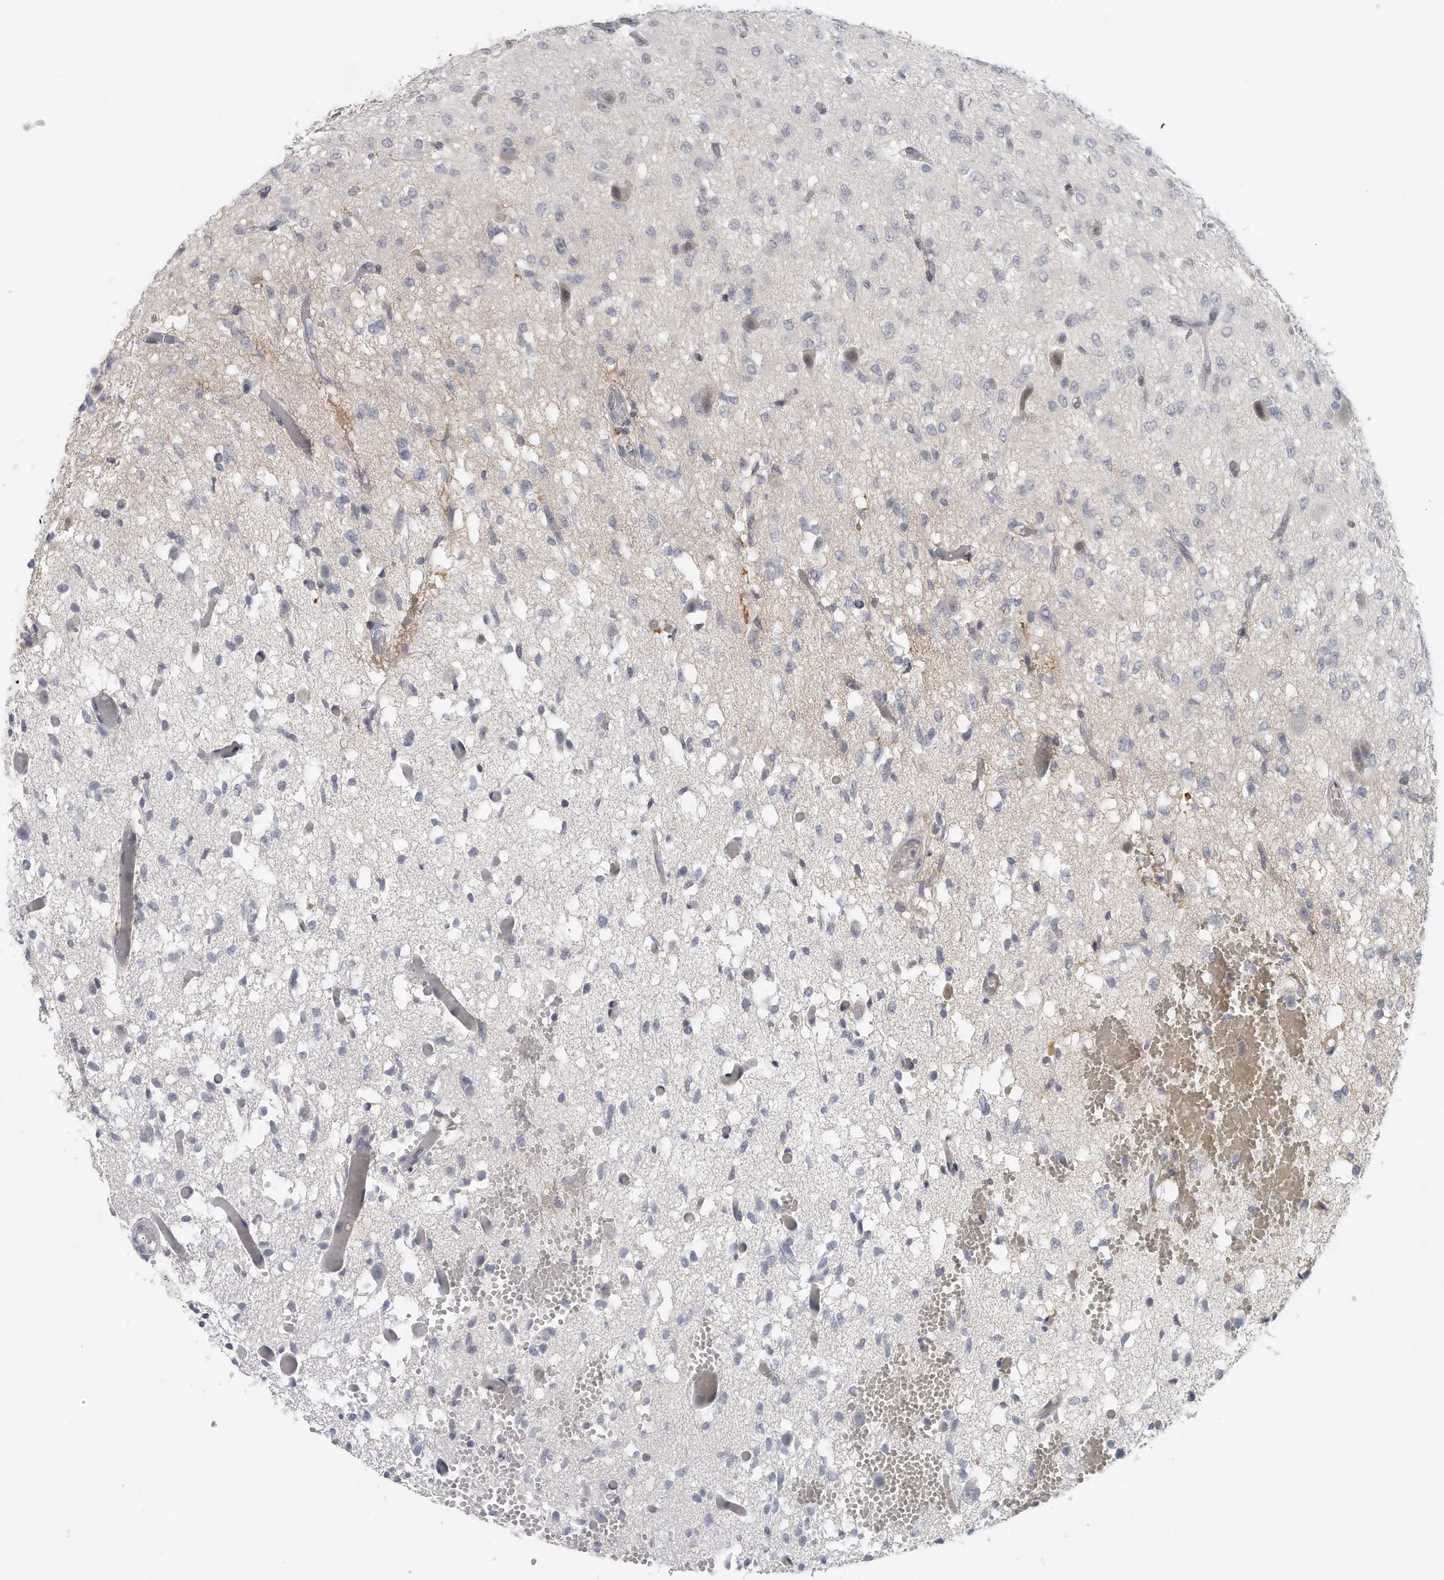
{"staining": {"intensity": "negative", "quantity": "none", "location": "none"}, "tissue": "glioma", "cell_type": "Tumor cells", "image_type": "cancer", "snomed": [{"axis": "morphology", "description": "Glioma, malignant, High grade"}, {"axis": "topography", "description": "Brain"}], "caption": "Human glioma stained for a protein using immunohistochemistry (IHC) displays no positivity in tumor cells.", "gene": "DDX43", "patient": {"sex": "female", "age": 59}}